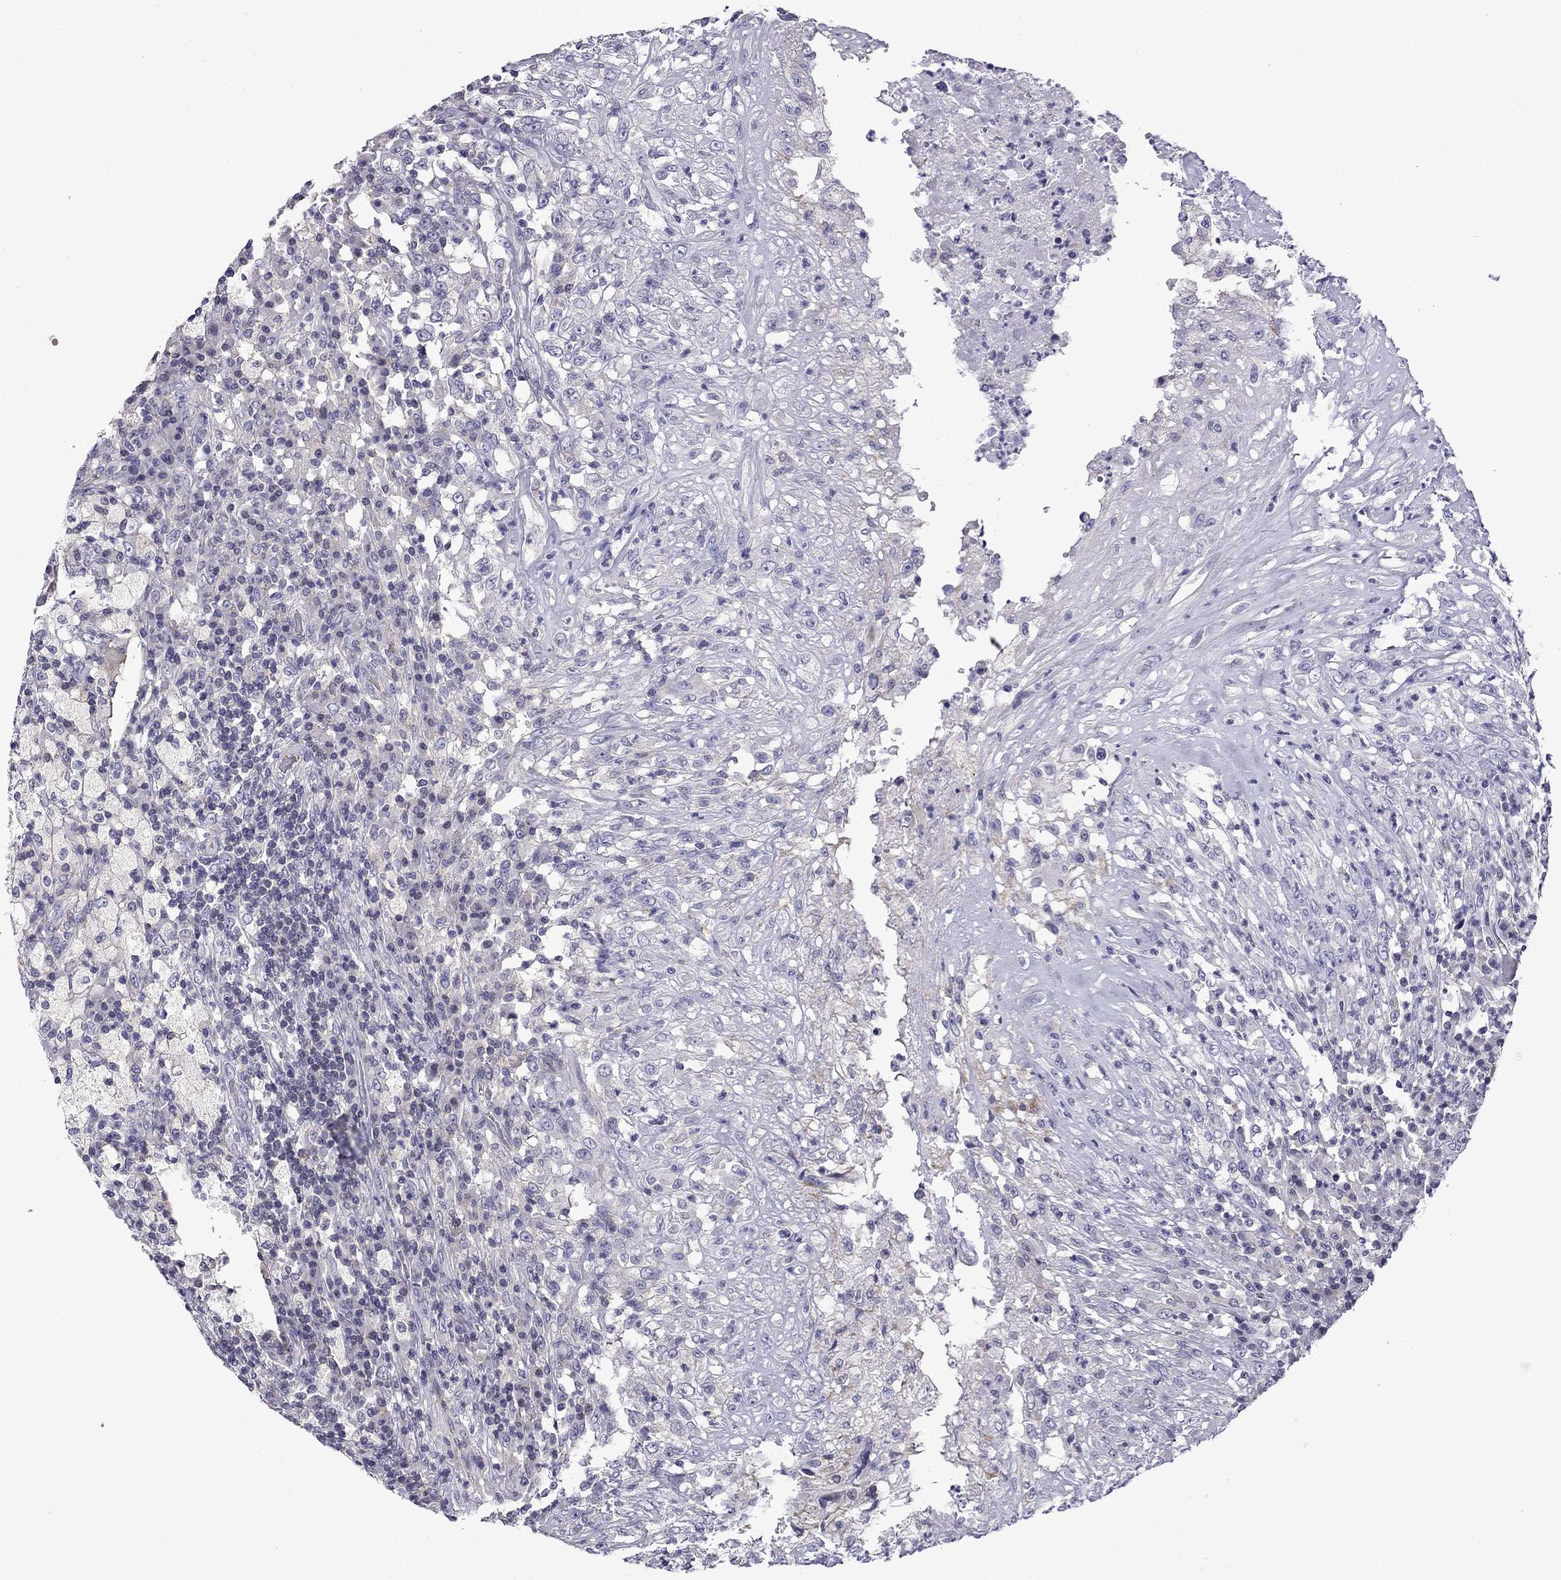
{"staining": {"intensity": "negative", "quantity": "none", "location": "none"}, "tissue": "testis cancer", "cell_type": "Tumor cells", "image_type": "cancer", "snomed": [{"axis": "morphology", "description": "Necrosis, NOS"}, {"axis": "morphology", "description": "Carcinoma, Embryonal, NOS"}, {"axis": "topography", "description": "Testis"}], "caption": "Tumor cells show no significant protein expression in embryonal carcinoma (testis). (DAB (3,3'-diaminobenzidine) immunohistochemistry (IHC) with hematoxylin counter stain).", "gene": "PRR18", "patient": {"sex": "male", "age": 19}}